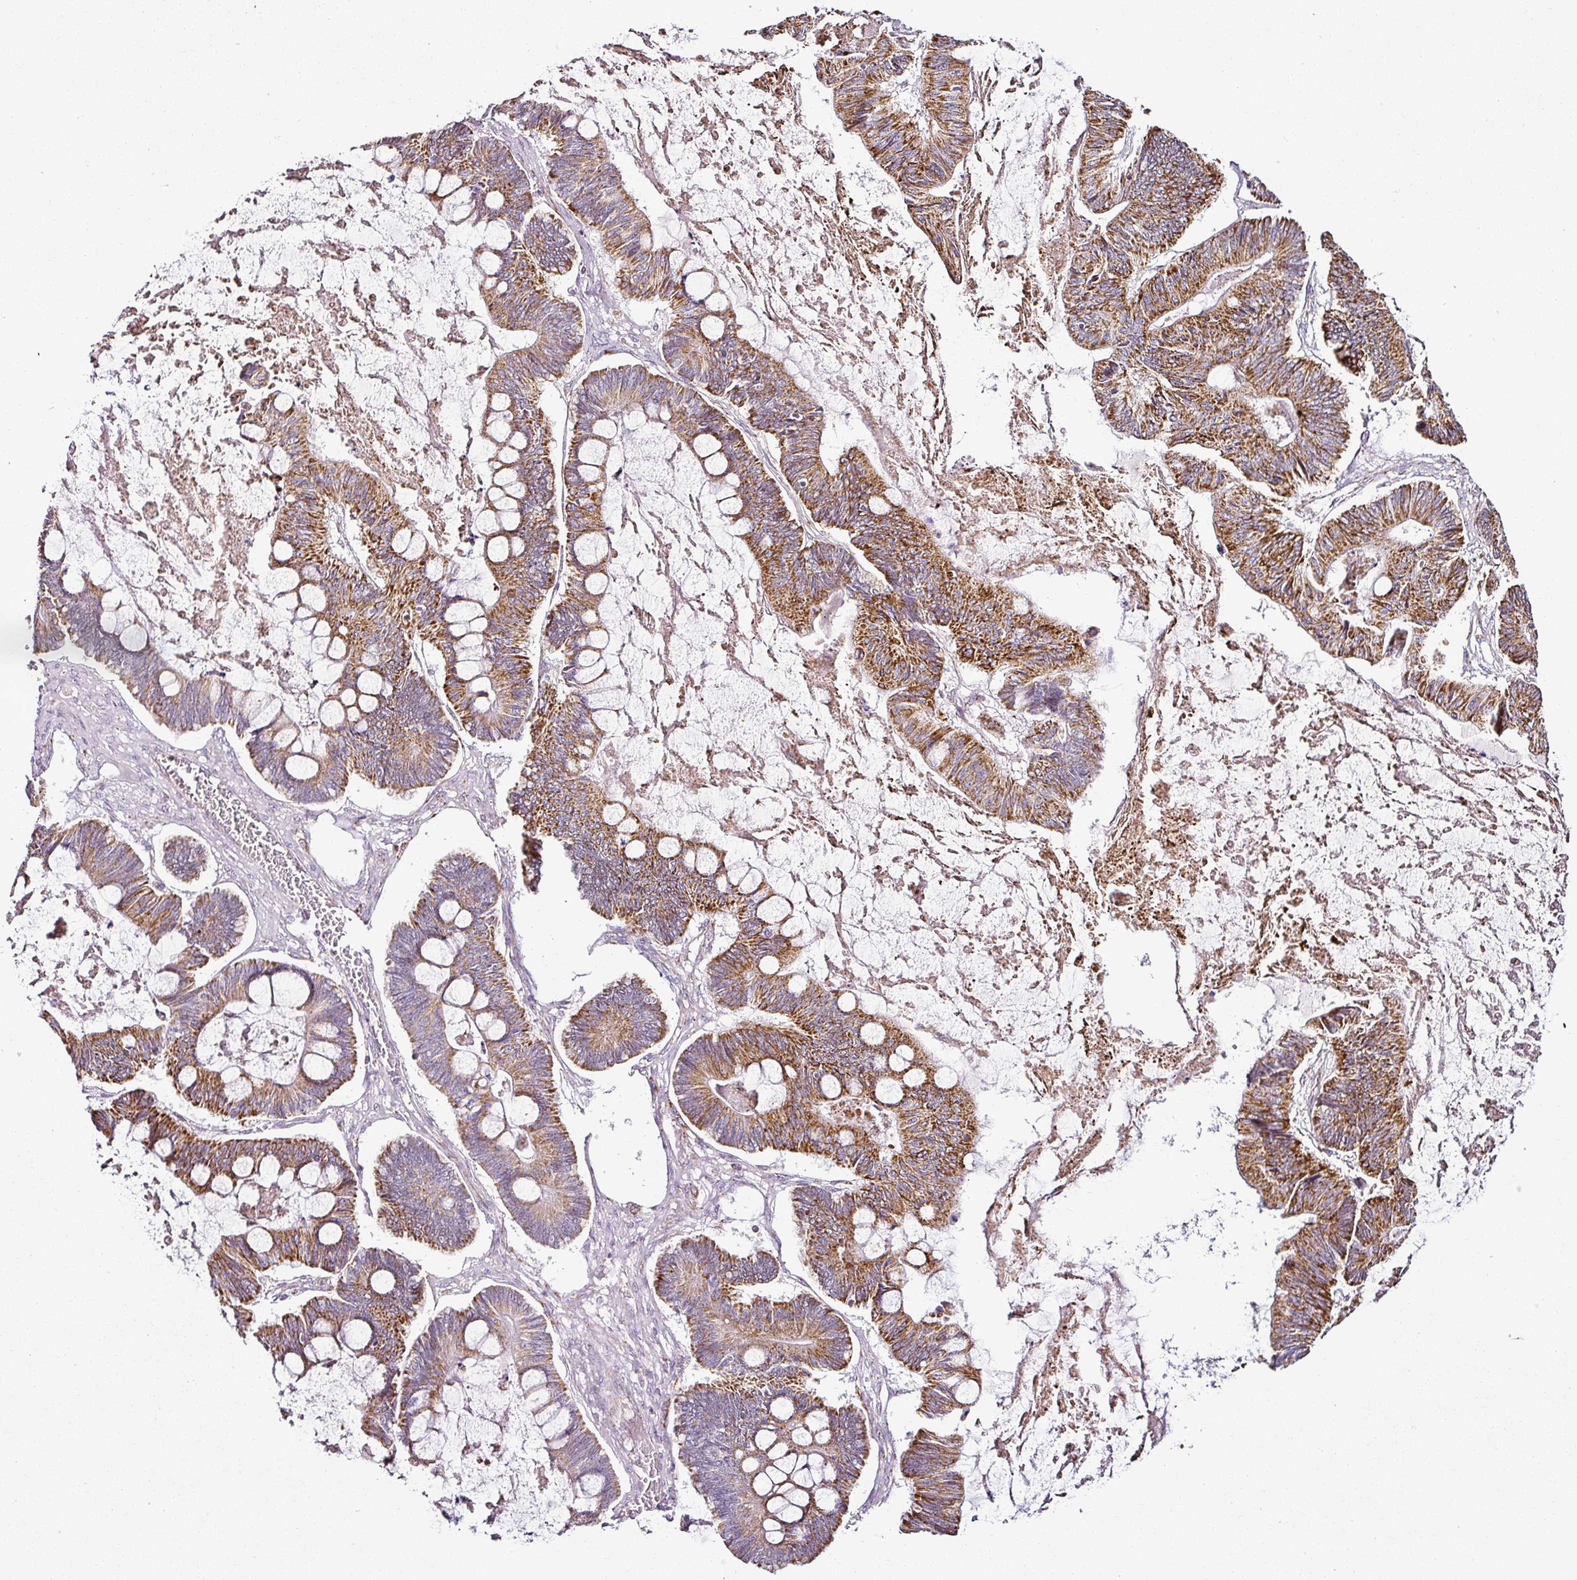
{"staining": {"intensity": "strong", "quantity": ">75%", "location": "cytoplasmic/membranous"}, "tissue": "ovarian cancer", "cell_type": "Tumor cells", "image_type": "cancer", "snomed": [{"axis": "morphology", "description": "Cystadenocarcinoma, mucinous, NOS"}, {"axis": "topography", "description": "Ovary"}], "caption": "DAB immunohistochemical staining of human ovarian cancer (mucinous cystadenocarcinoma) exhibits strong cytoplasmic/membranous protein staining in approximately >75% of tumor cells.", "gene": "DPAGT1", "patient": {"sex": "female", "age": 61}}